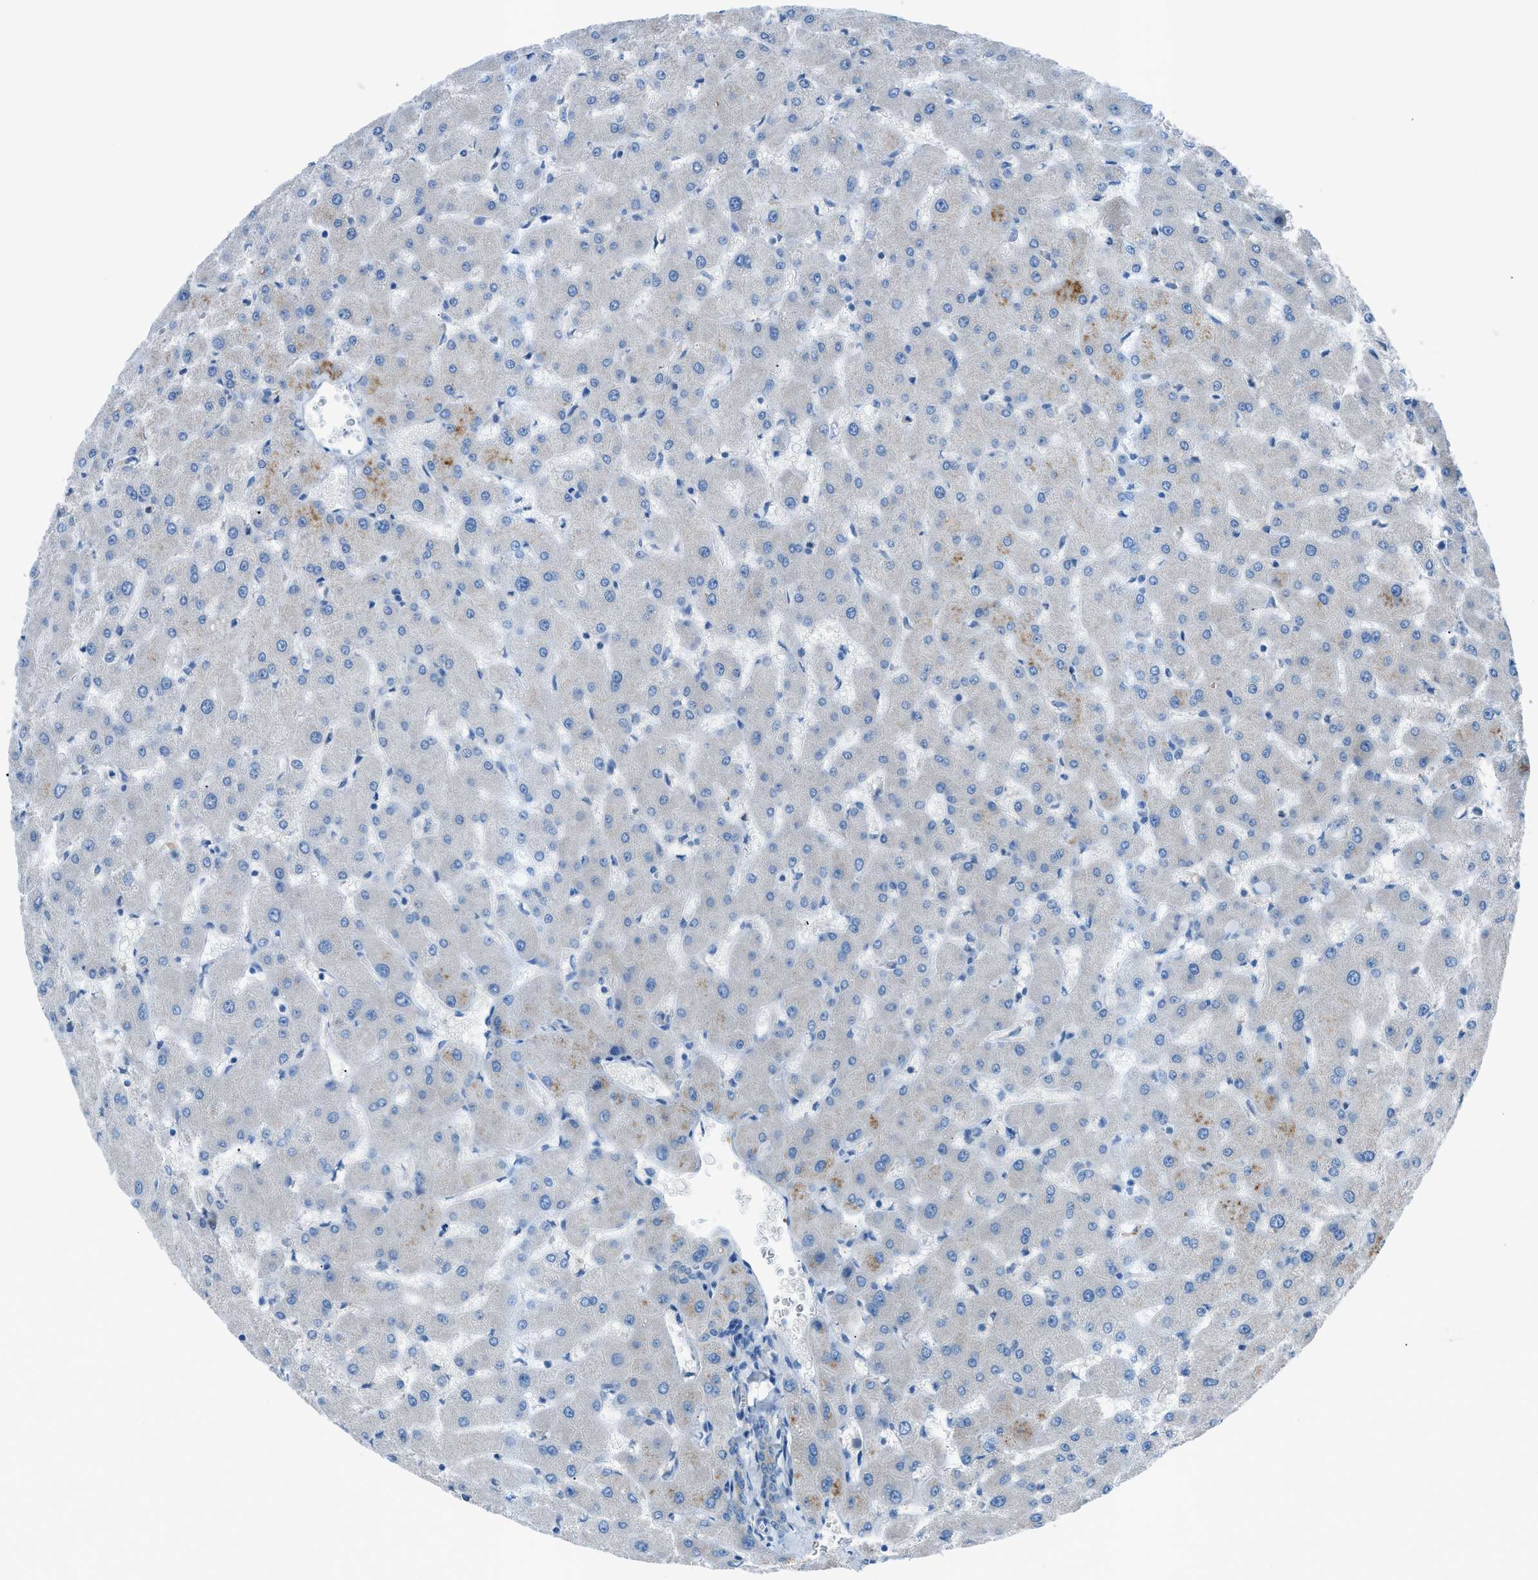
{"staining": {"intensity": "negative", "quantity": "none", "location": "none"}, "tissue": "liver", "cell_type": "Cholangiocytes", "image_type": "normal", "snomed": [{"axis": "morphology", "description": "Normal tissue, NOS"}, {"axis": "topography", "description": "Liver"}], "caption": "IHC of benign liver reveals no positivity in cholangiocytes.", "gene": "C5AR2", "patient": {"sex": "female", "age": 63}}